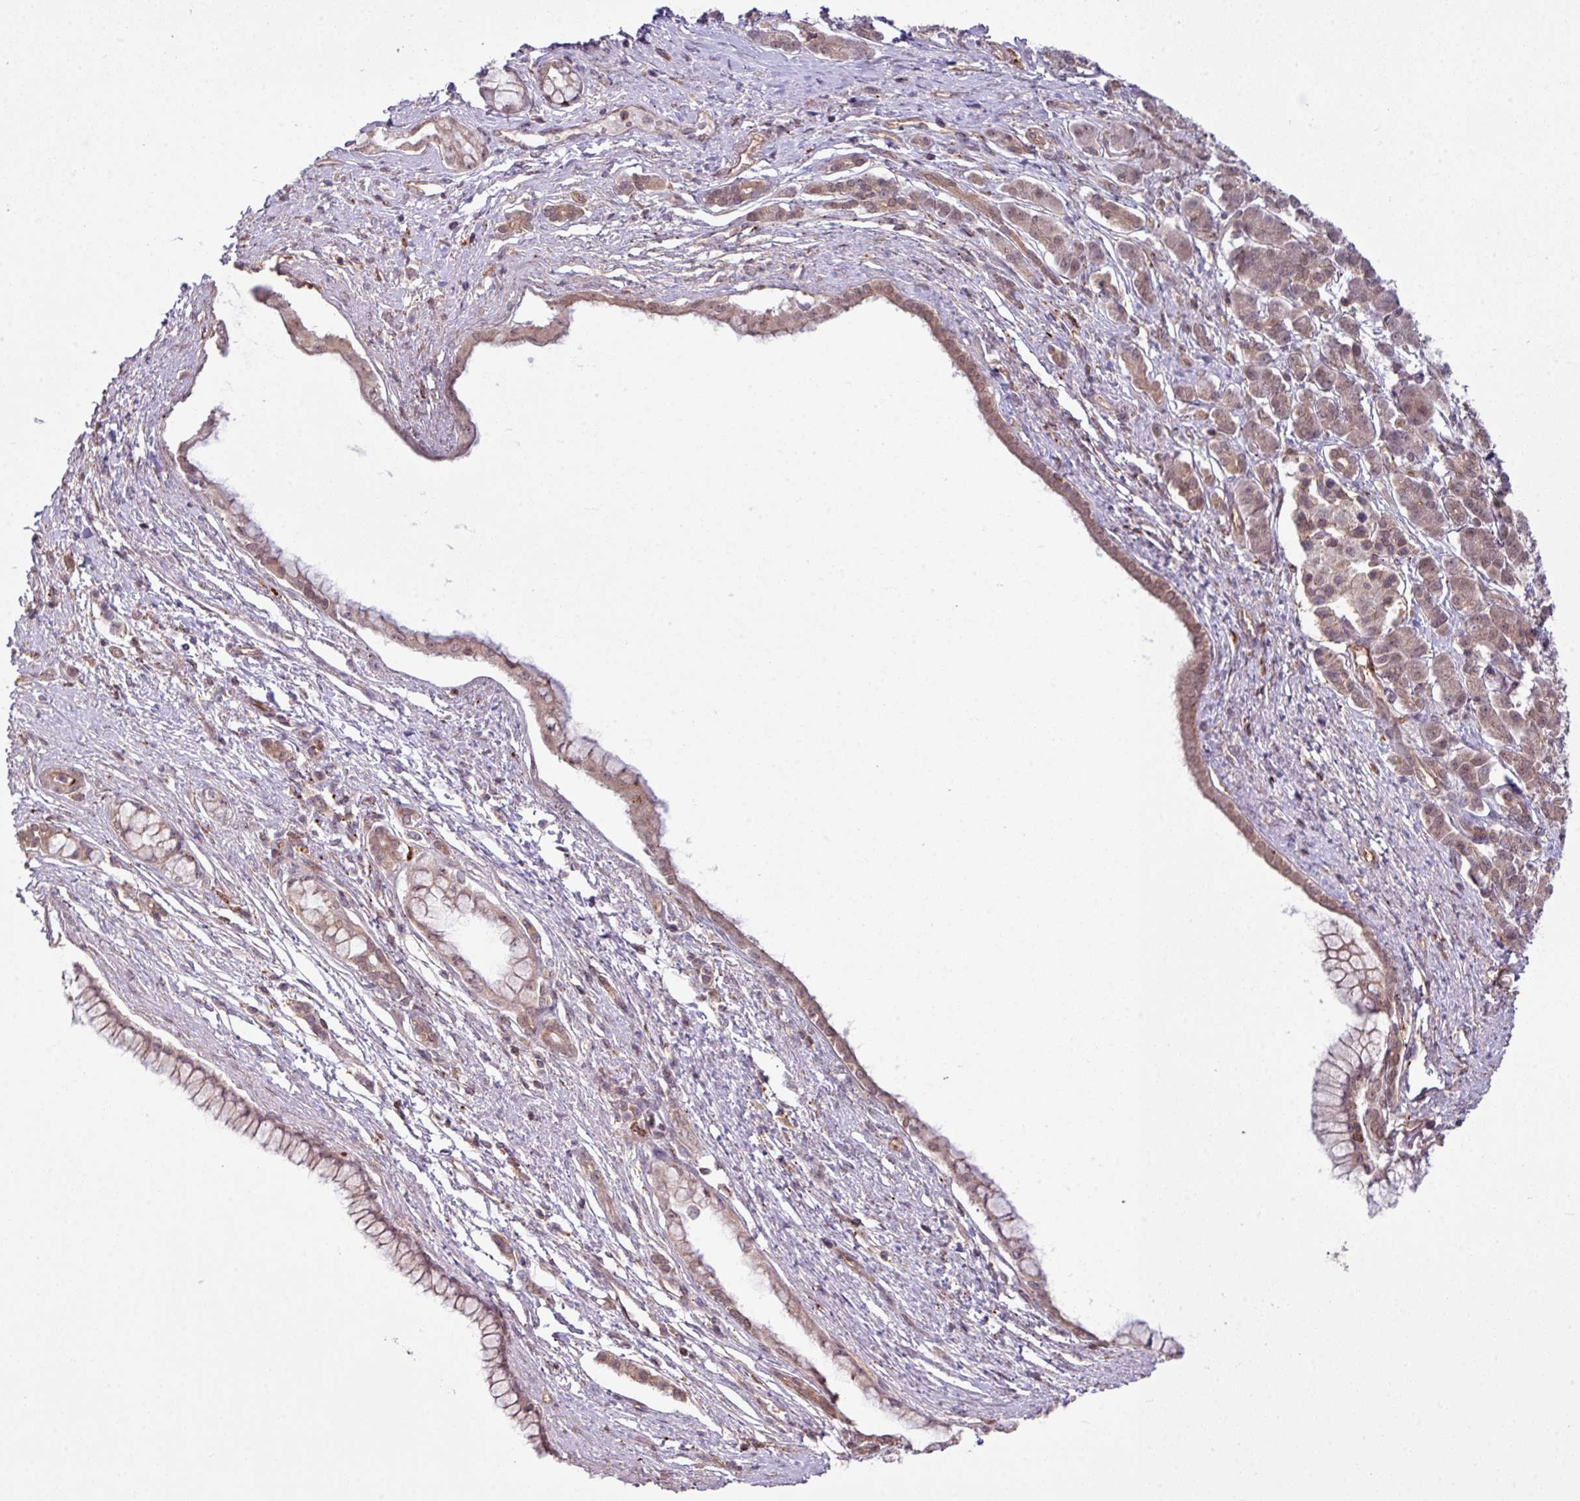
{"staining": {"intensity": "weak", "quantity": ">75%", "location": "cytoplasmic/membranous,nuclear"}, "tissue": "pancreatic cancer", "cell_type": "Tumor cells", "image_type": "cancer", "snomed": [{"axis": "morphology", "description": "Adenocarcinoma, NOS"}, {"axis": "topography", "description": "Pancreas"}], "caption": "There is low levels of weak cytoplasmic/membranous and nuclear staining in tumor cells of pancreatic adenocarcinoma, as demonstrated by immunohistochemical staining (brown color).", "gene": "ZC2HC1C", "patient": {"sex": "male", "age": 70}}